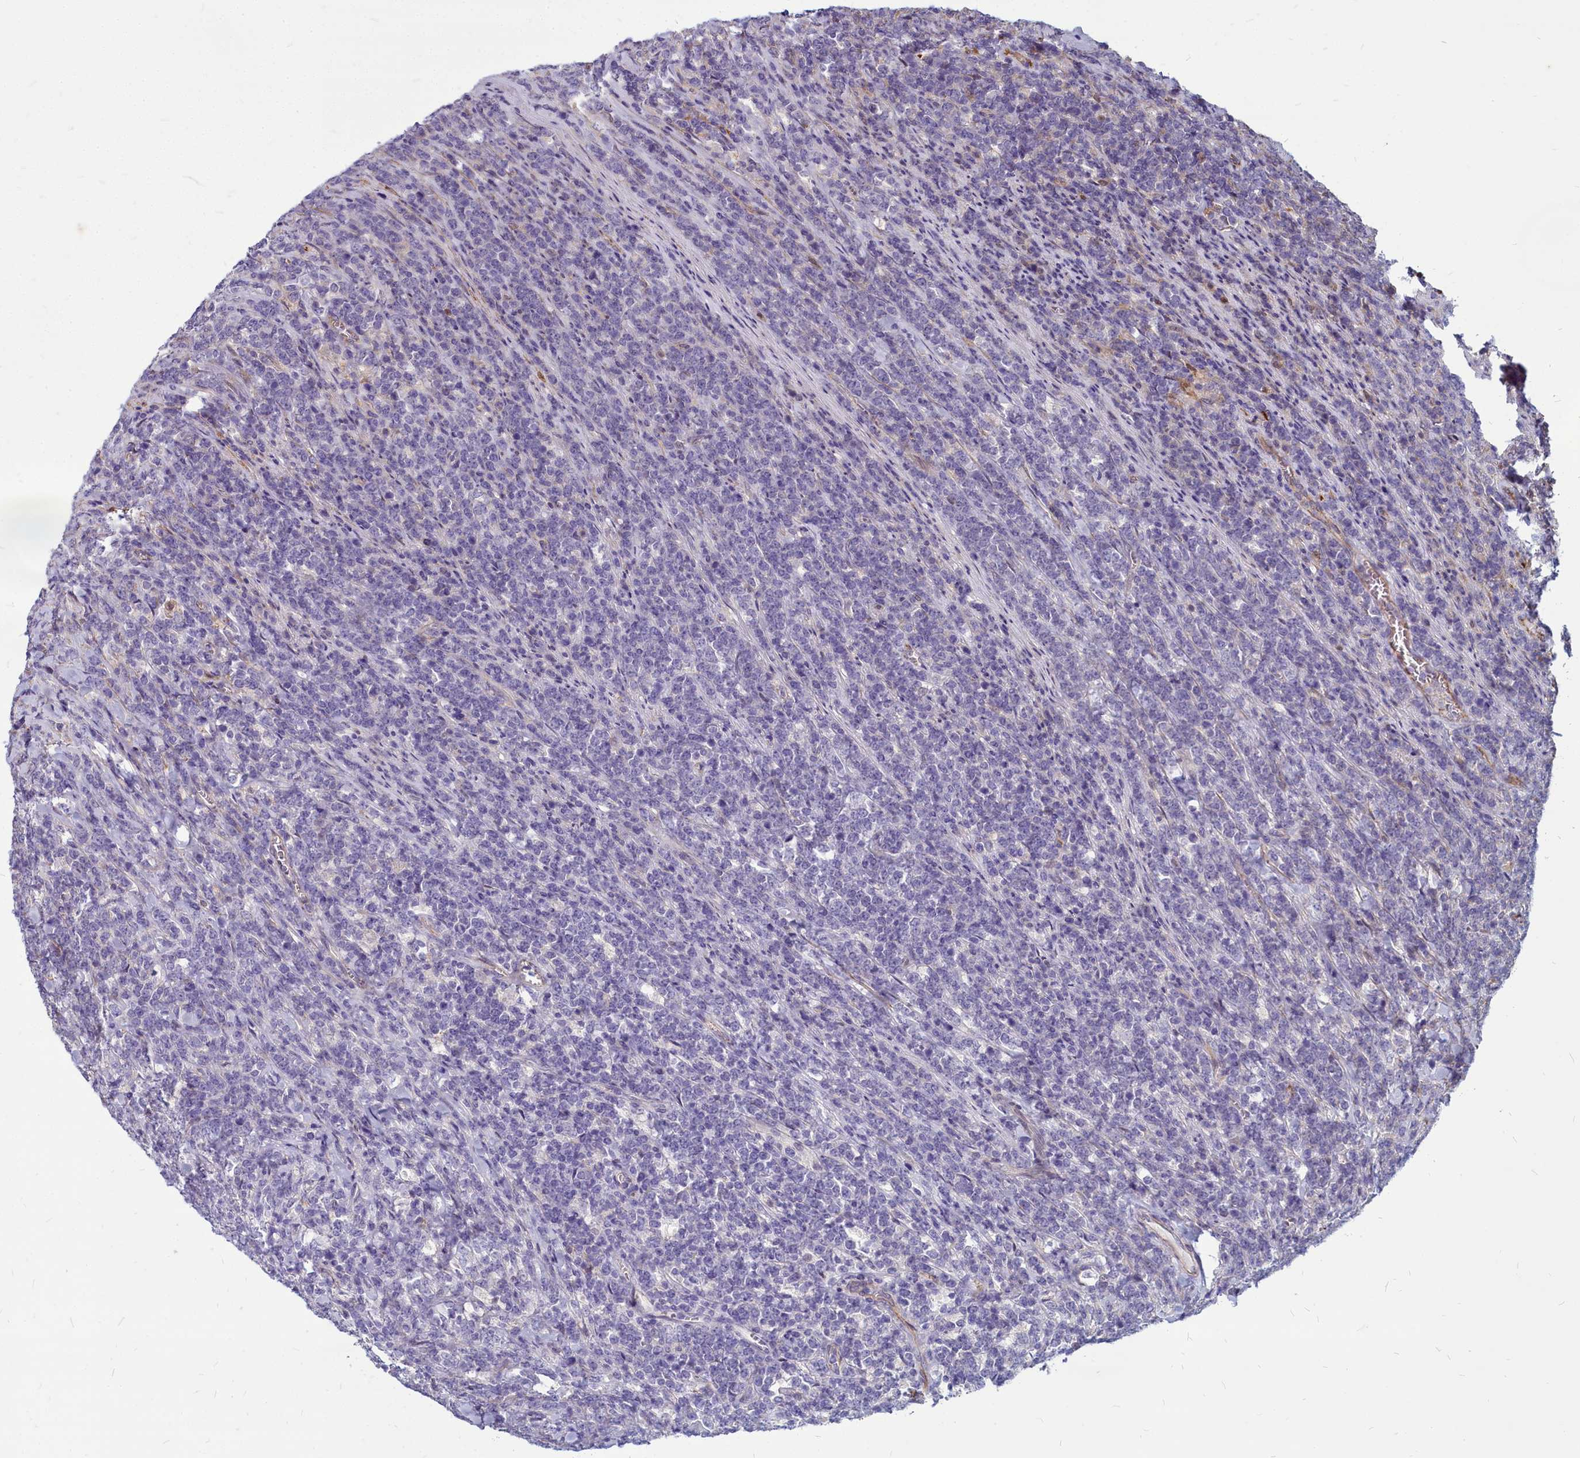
{"staining": {"intensity": "negative", "quantity": "none", "location": "none"}, "tissue": "lymphoma", "cell_type": "Tumor cells", "image_type": "cancer", "snomed": [{"axis": "morphology", "description": "Malignant lymphoma, non-Hodgkin's type, High grade"}, {"axis": "topography", "description": "Small intestine"}], "caption": "A photomicrograph of lymphoma stained for a protein reveals no brown staining in tumor cells. (Immunohistochemistry (ihc), brightfield microscopy, high magnification).", "gene": "TTC5", "patient": {"sex": "male", "age": 8}}